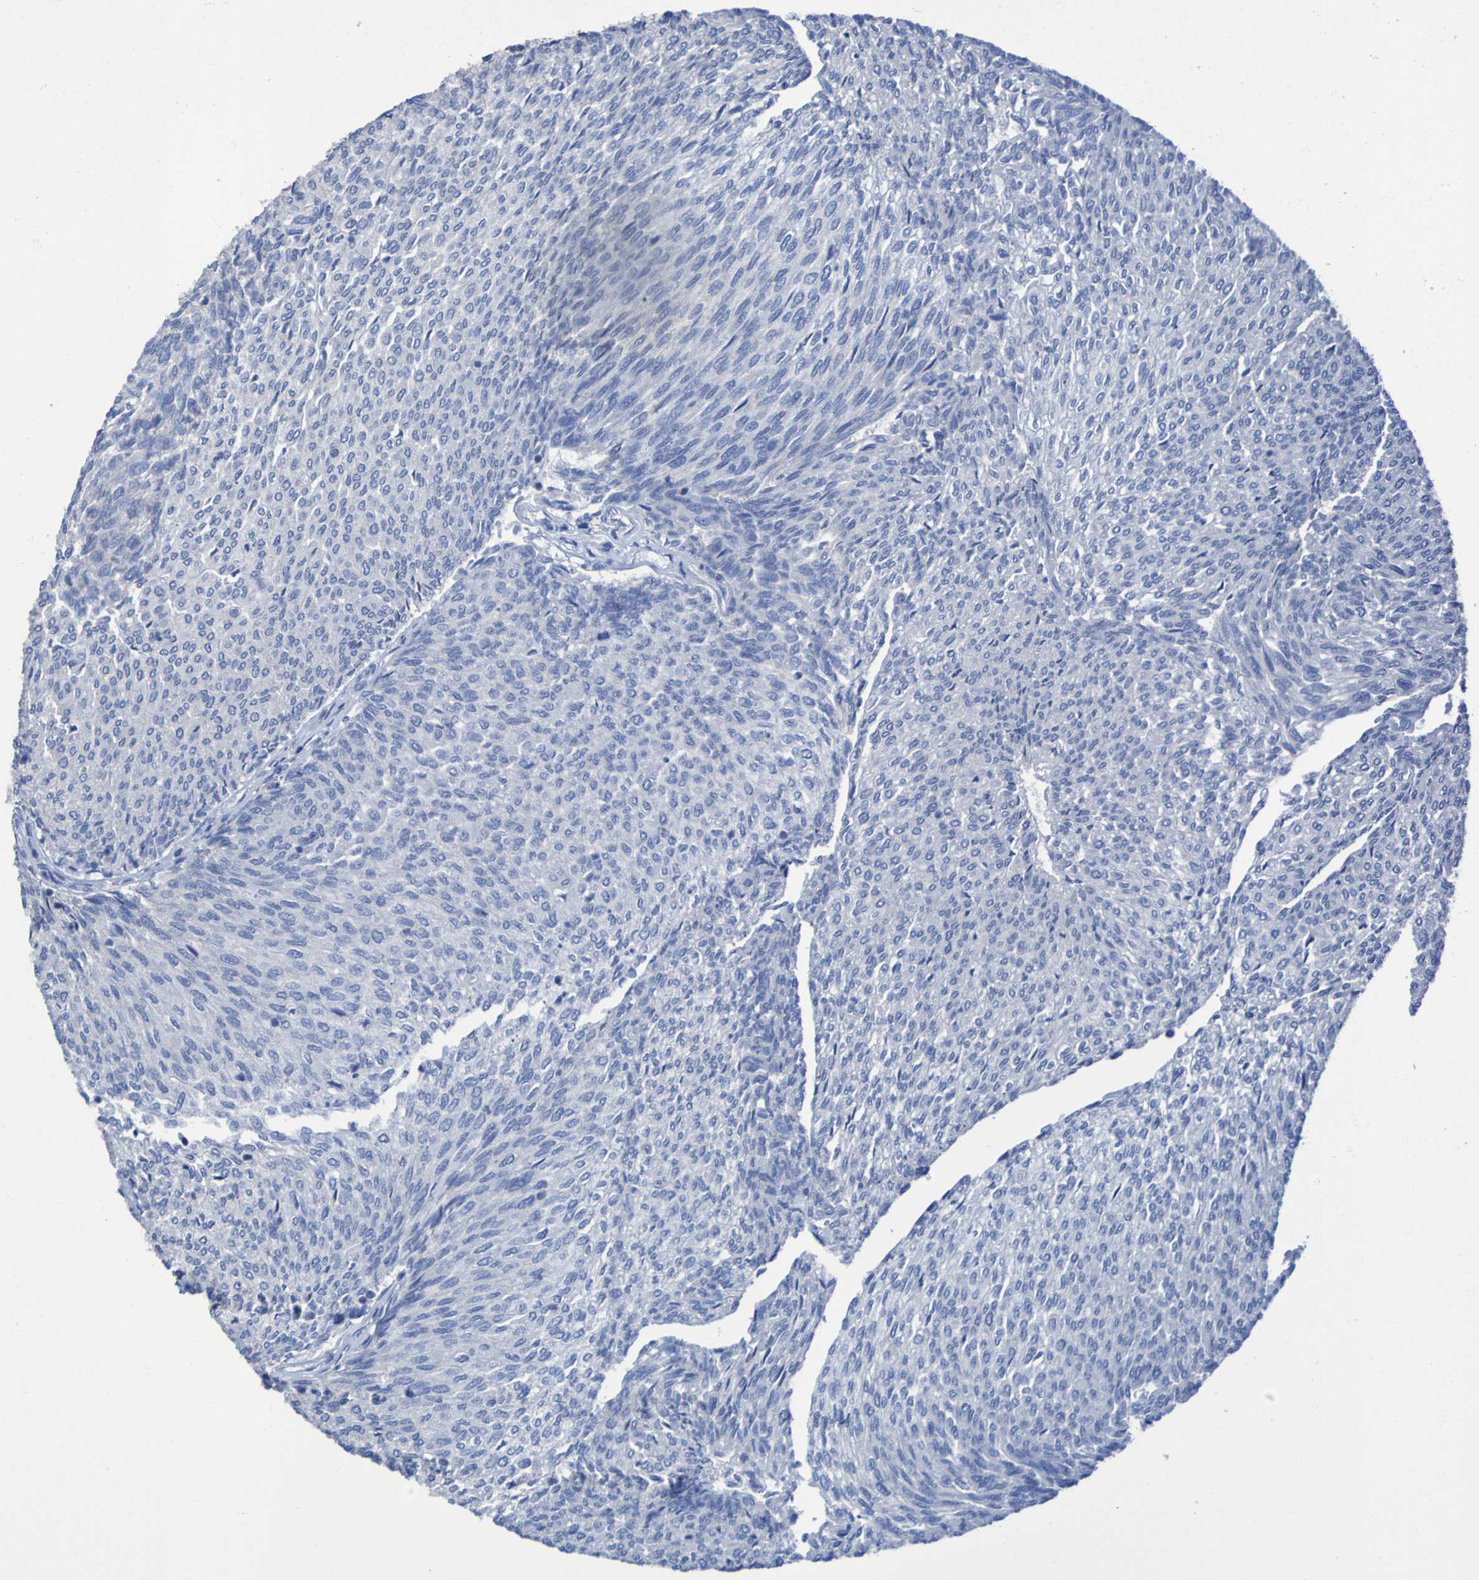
{"staining": {"intensity": "negative", "quantity": "none", "location": "none"}, "tissue": "urothelial cancer", "cell_type": "Tumor cells", "image_type": "cancer", "snomed": [{"axis": "morphology", "description": "Urothelial carcinoma, Low grade"}, {"axis": "topography", "description": "Urinary bladder"}], "caption": "There is no significant positivity in tumor cells of urothelial carcinoma (low-grade). (DAB (3,3'-diaminobenzidine) immunohistochemistry, high magnification).", "gene": "RNF182", "patient": {"sex": "female", "age": 79}}